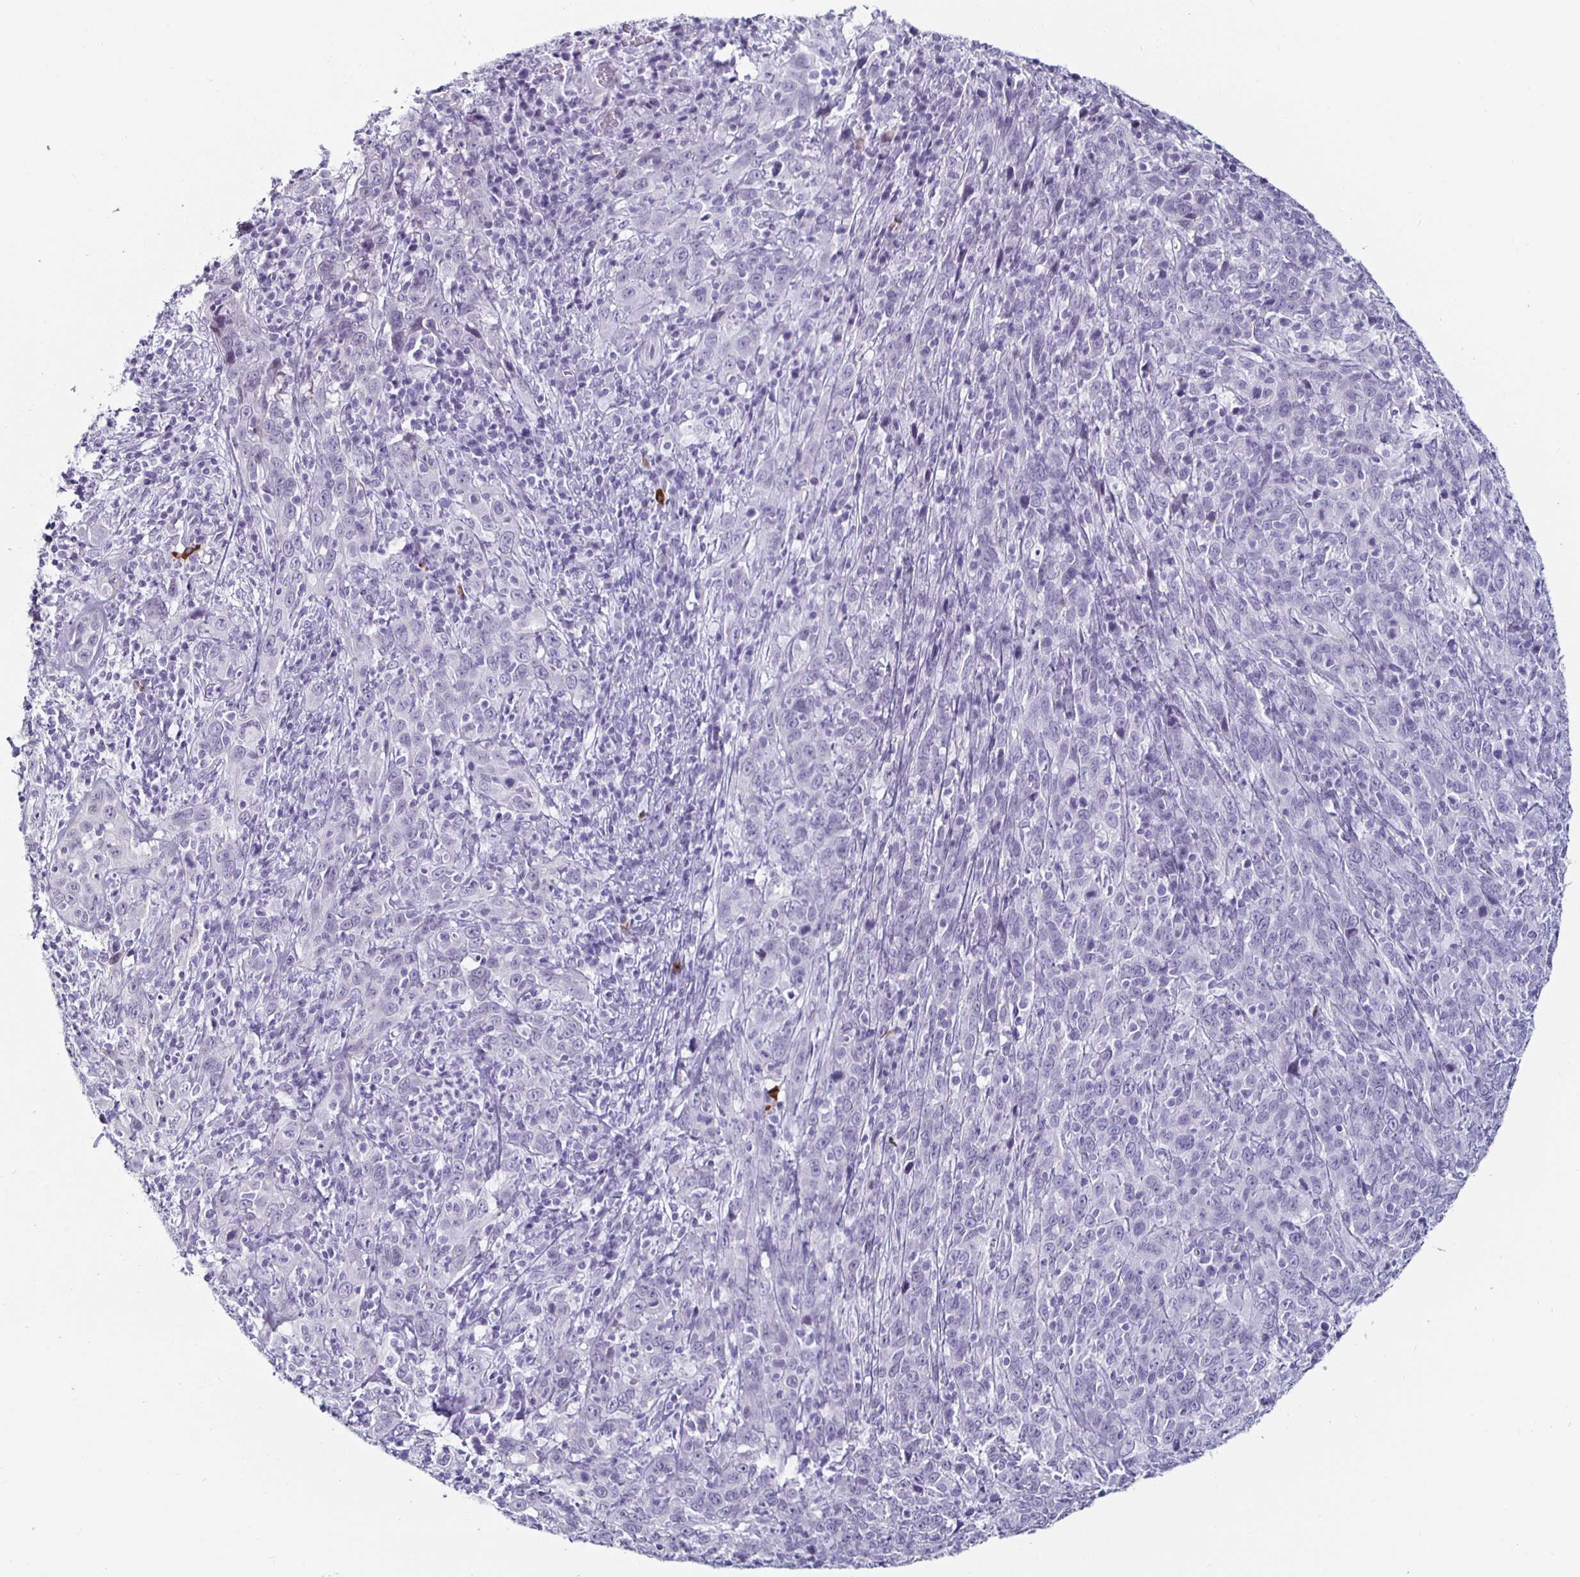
{"staining": {"intensity": "negative", "quantity": "none", "location": "none"}, "tissue": "cervical cancer", "cell_type": "Tumor cells", "image_type": "cancer", "snomed": [{"axis": "morphology", "description": "Squamous cell carcinoma, NOS"}, {"axis": "topography", "description": "Cervix"}], "caption": "DAB immunohistochemical staining of human squamous cell carcinoma (cervical) displays no significant positivity in tumor cells.", "gene": "KRT4", "patient": {"sex": "female", "age": 46}}